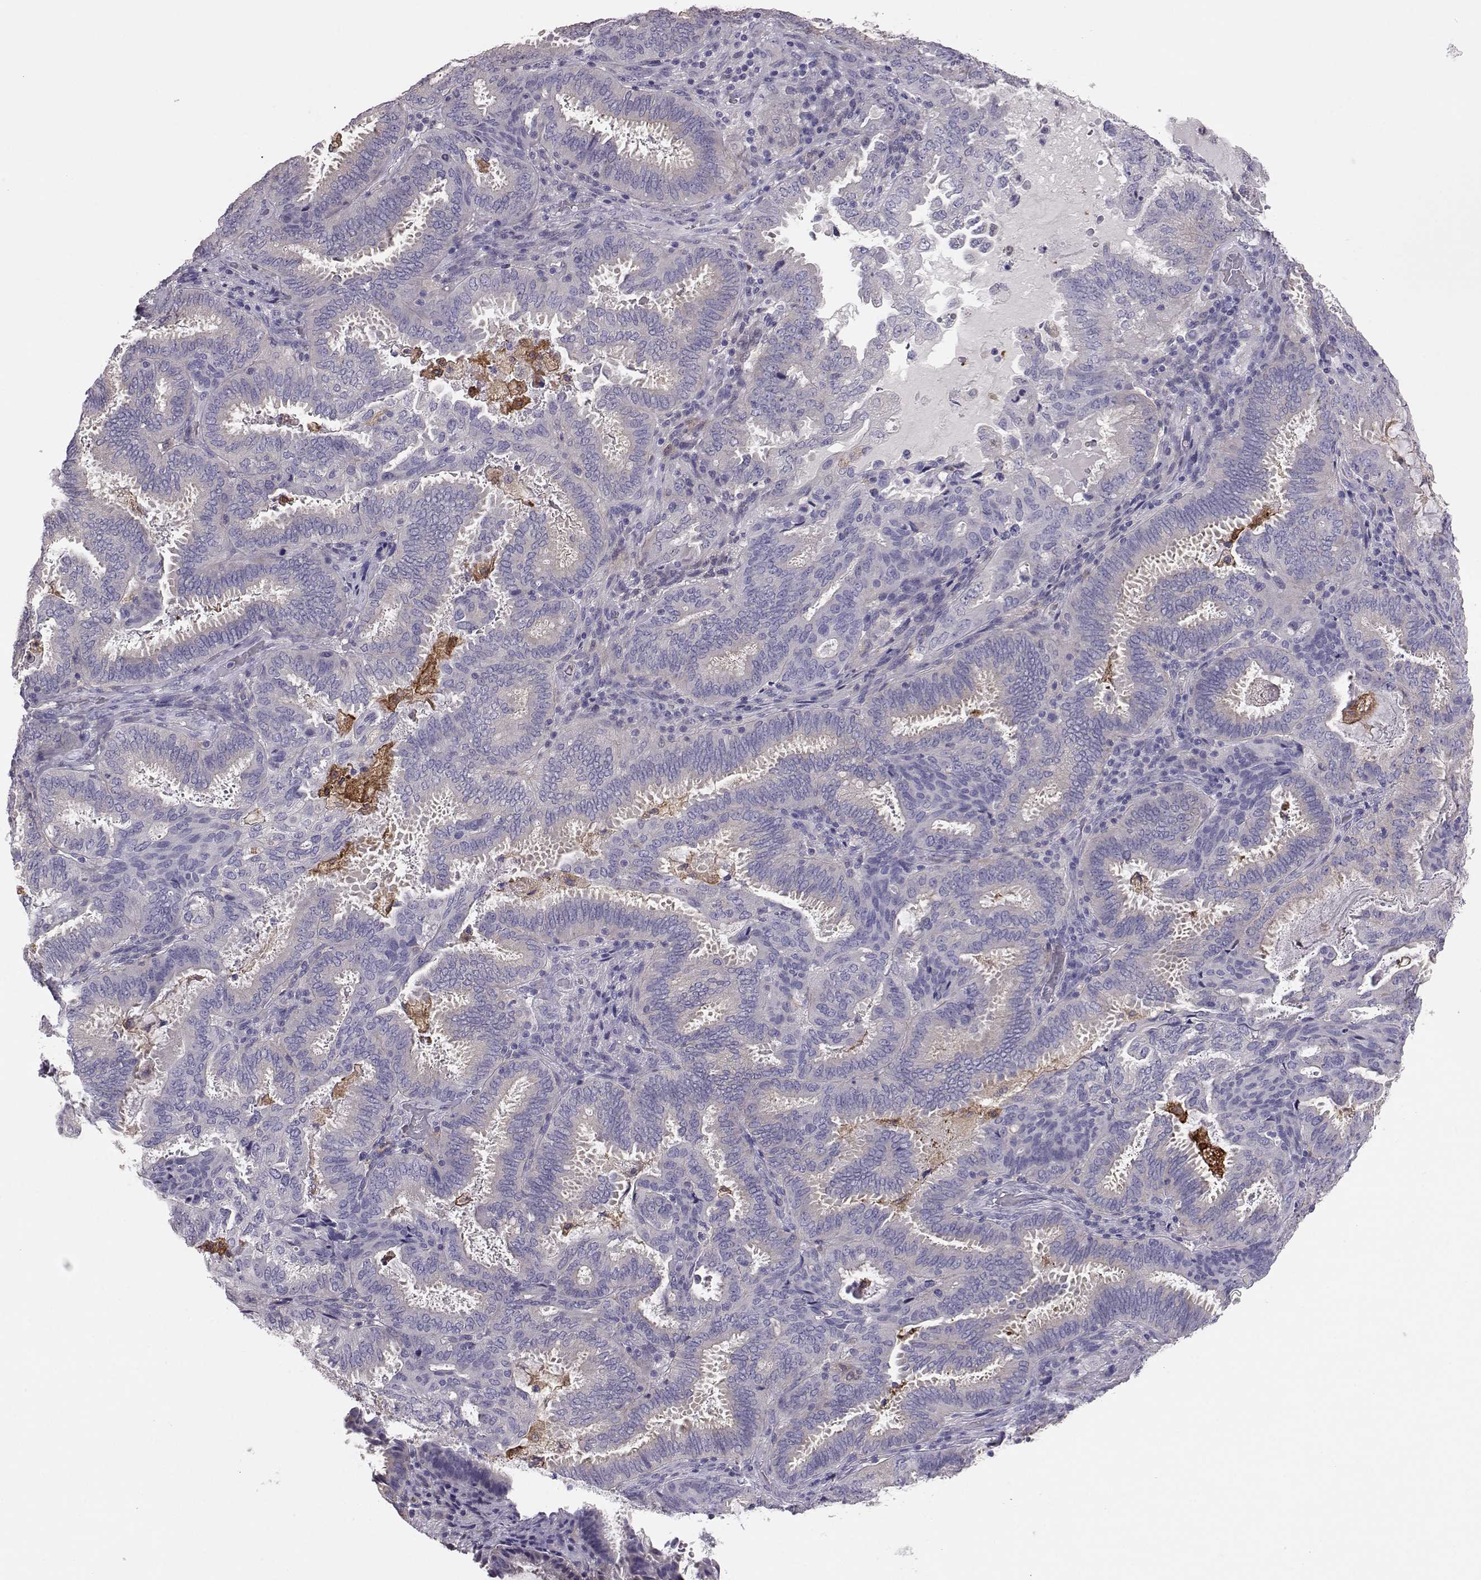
{"staining": {"intensity": "negative", "quantity": "none", "location": "none"}, "tissue": "ovarian cancer", "cell_type": "Tumor cells", "image_type": "cancer", "snomed": [{"axis": "morphology", "description": "Carcinoma, endometroid"}, {"axis": "topography", "description": "Ovary"}], "caption": "Protein analysis of ovarian endometroid carcinoma reveals no significant expression in tumor cells.", "gene": "ADGRG5", "patient": {"sex": "female", "age": 41}}